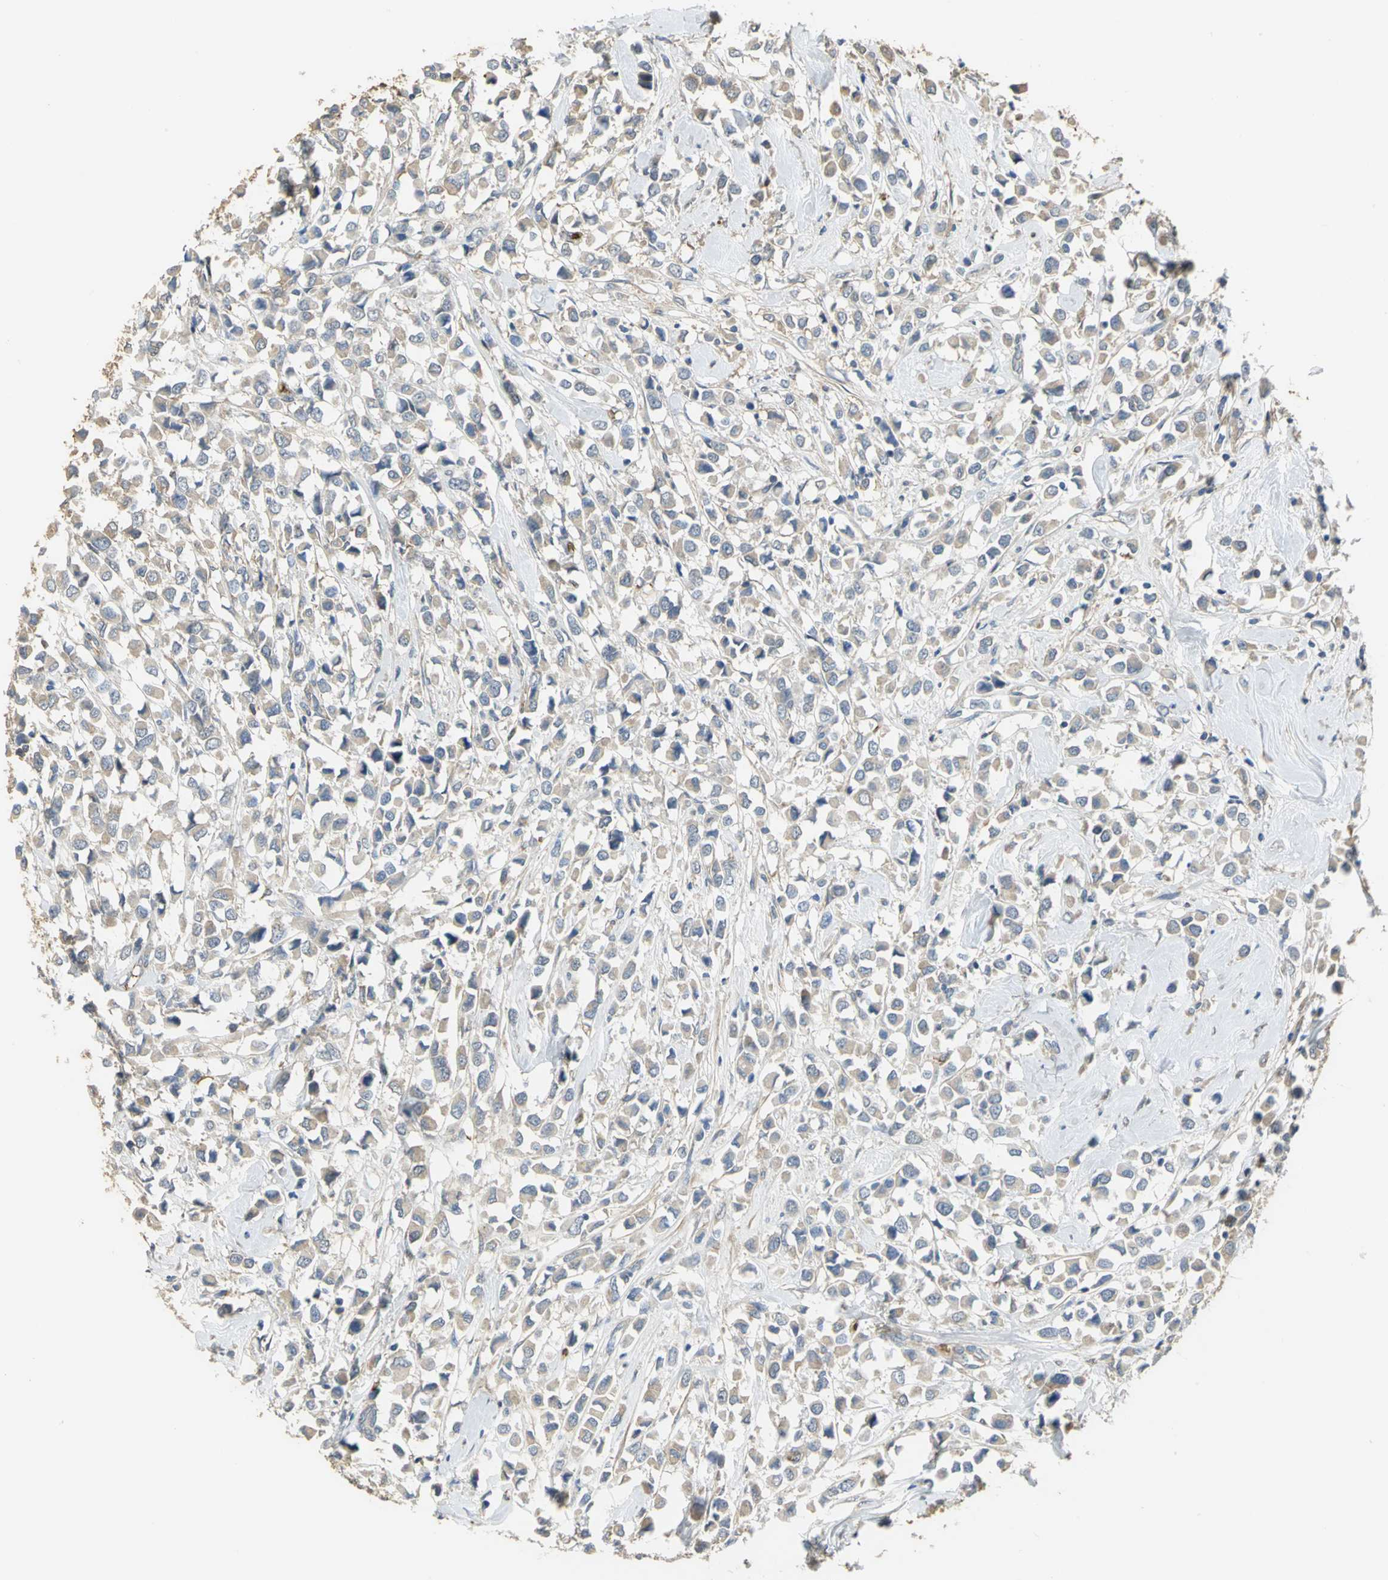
{"staining": {"intensity": "moderate", "quantity": ">75%", "location": "cytoplasmic/membranous"}, "tissue": "breast cancer", "cell_type": "Tumor cells", "image_type": "cancer", "snomed": [{"axis": "morphology", "description": "Duct carcinoma"}, {"axis": "topography", "description": "Breast"}], "caption": "High-power microscopy captured an immunohistochemistry (IHC) histopathology image of invasive ductal carcinoma (breast), revealing moderate cytoplasmic/membranous positivity in approximately >75% of tumor cells.", "gene": "TREM1", "patient": {"sex": "female", "age": 61}}